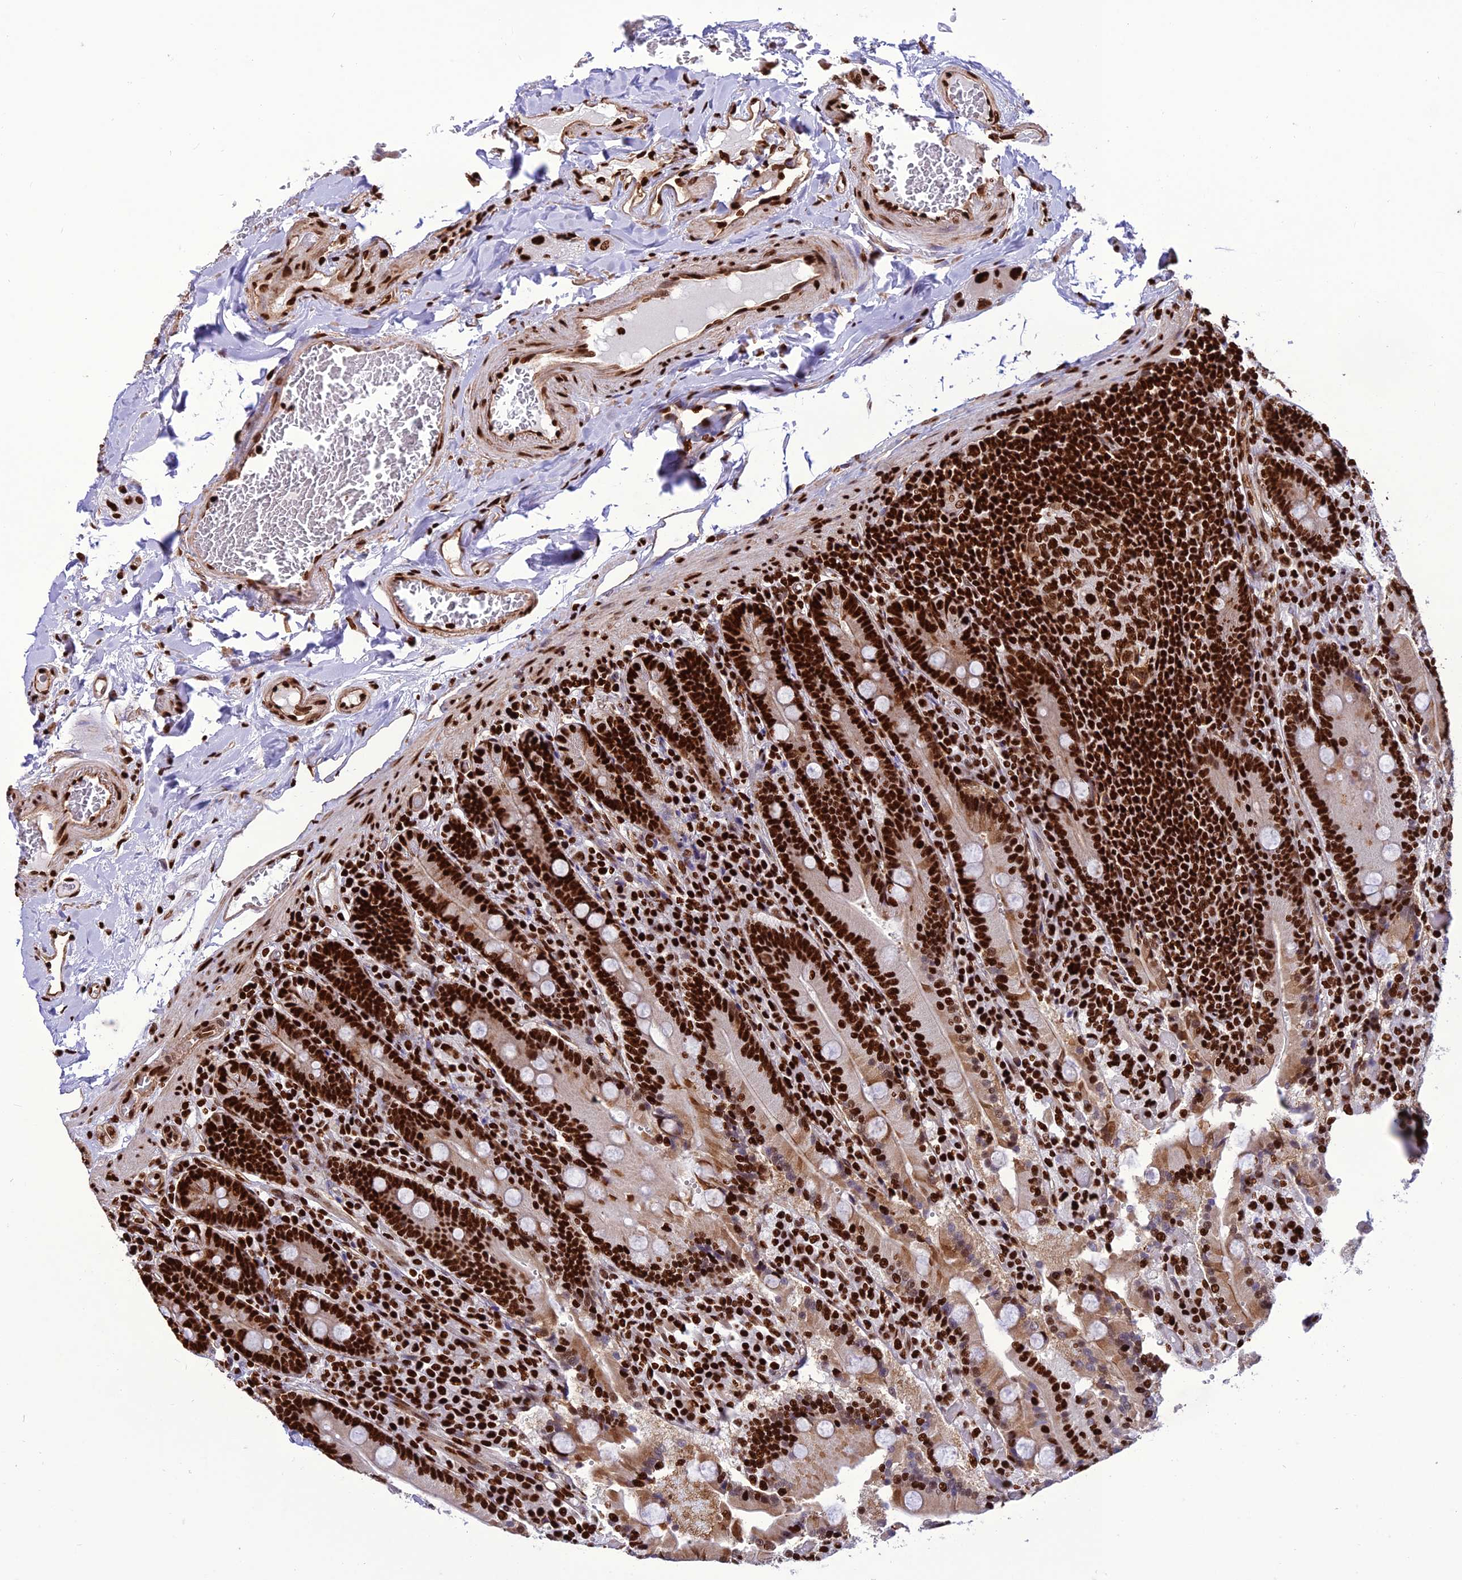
{"staining": {"intensity": "strong", "quantity": ">75%", "location": "cytoplasmic/membranous,nuclear"}, "tissue": "duodenum", "cell_type": "Glandular cells", "image_type": "normal", "snomed": [{"axis": "morphology", "description": "Normal tissue, NOS"}, {"axis": "topography", "description": "Duodenum"}], "caption": "High-magnification brightfield microscopy of normal duodenum stained with DAB (3,3'-diaminobenzidine) (brown) and counterstained with hematoxylin (blue). glandular cells exhibit strong cytoplasmic/membranous,nuclear staining is appreciated in about>75% of cells.", "gene": "INO80E", "patient": {"sex": "female", "age": 62}}